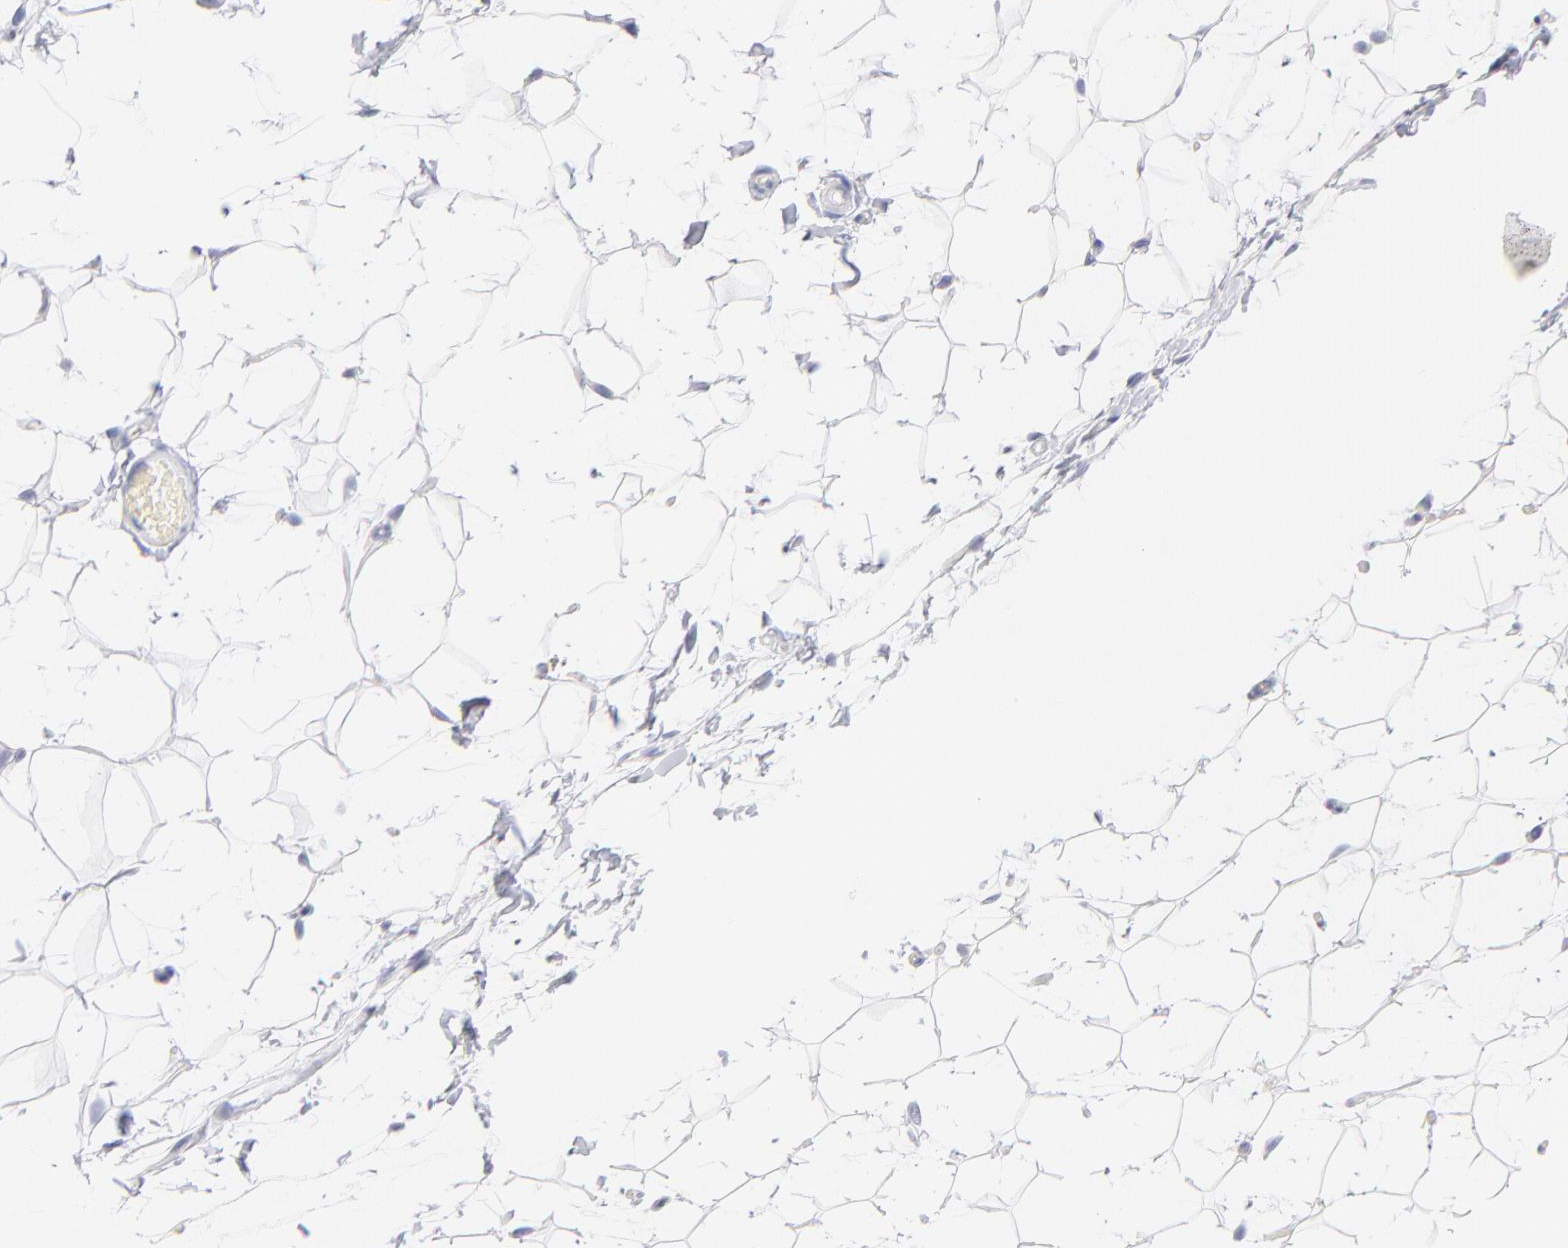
{"staining": {"intensity": "negative", "quantity": "none", "location": "none"}, "tissue": "adipose tissue", "cell_type": "Adipocytes", "image_type": "normal", "snomed": [{"axis": "morphology", "description": "Normal tissue, NOS"}, {"axis": "topography", "description": "Soft tissue"}], "caption": "IHC of benign human adipose tissue exhibits no positivity in adipocytes.", "gene": "AIFM1", "patient": {"sex": "male", "age": 26}}